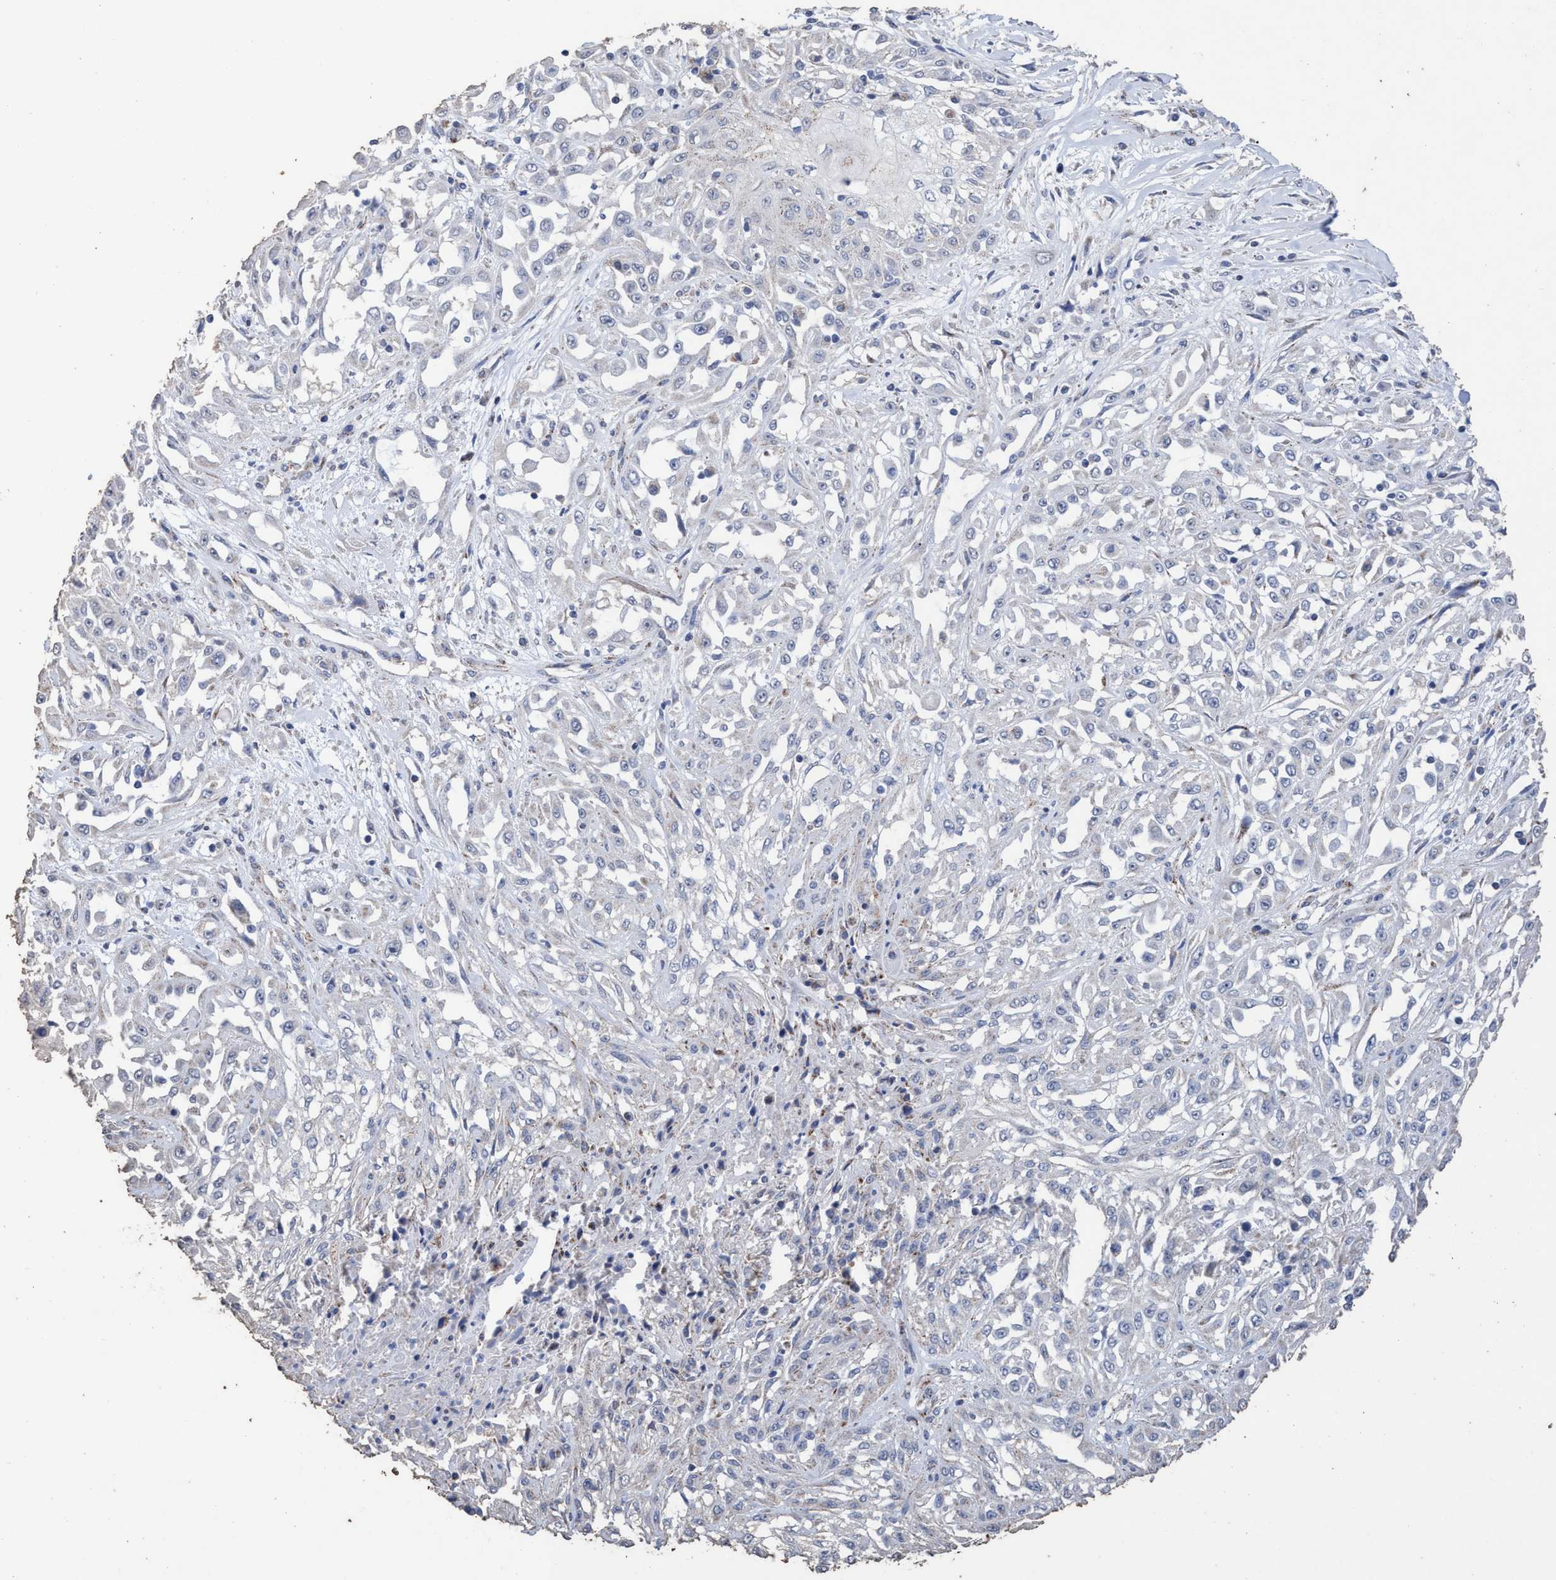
{"staining": {"intensity": "negative", "quantity": "none", "location": "none"}, "tissue": "skin cancer", "cell_type": "Tumor cells", "image_type": "cancer", "snomed": [{"axis": "morphology", "description": "Squamous cell carcinoma, NOS"}, {"axis": "morphology", "description": "Squamous cell carcinoma, metastatic, NOS"}, {"axis": "topography", "description": "Skin"}, {"axis": "topography", "description": "Lymph node"}], "caption": "There is no significant staining in tumor cells of skin squamous cell carcinoma.", "gene": "RSAD1", "patient": {"sex": "male", "age": 75}}